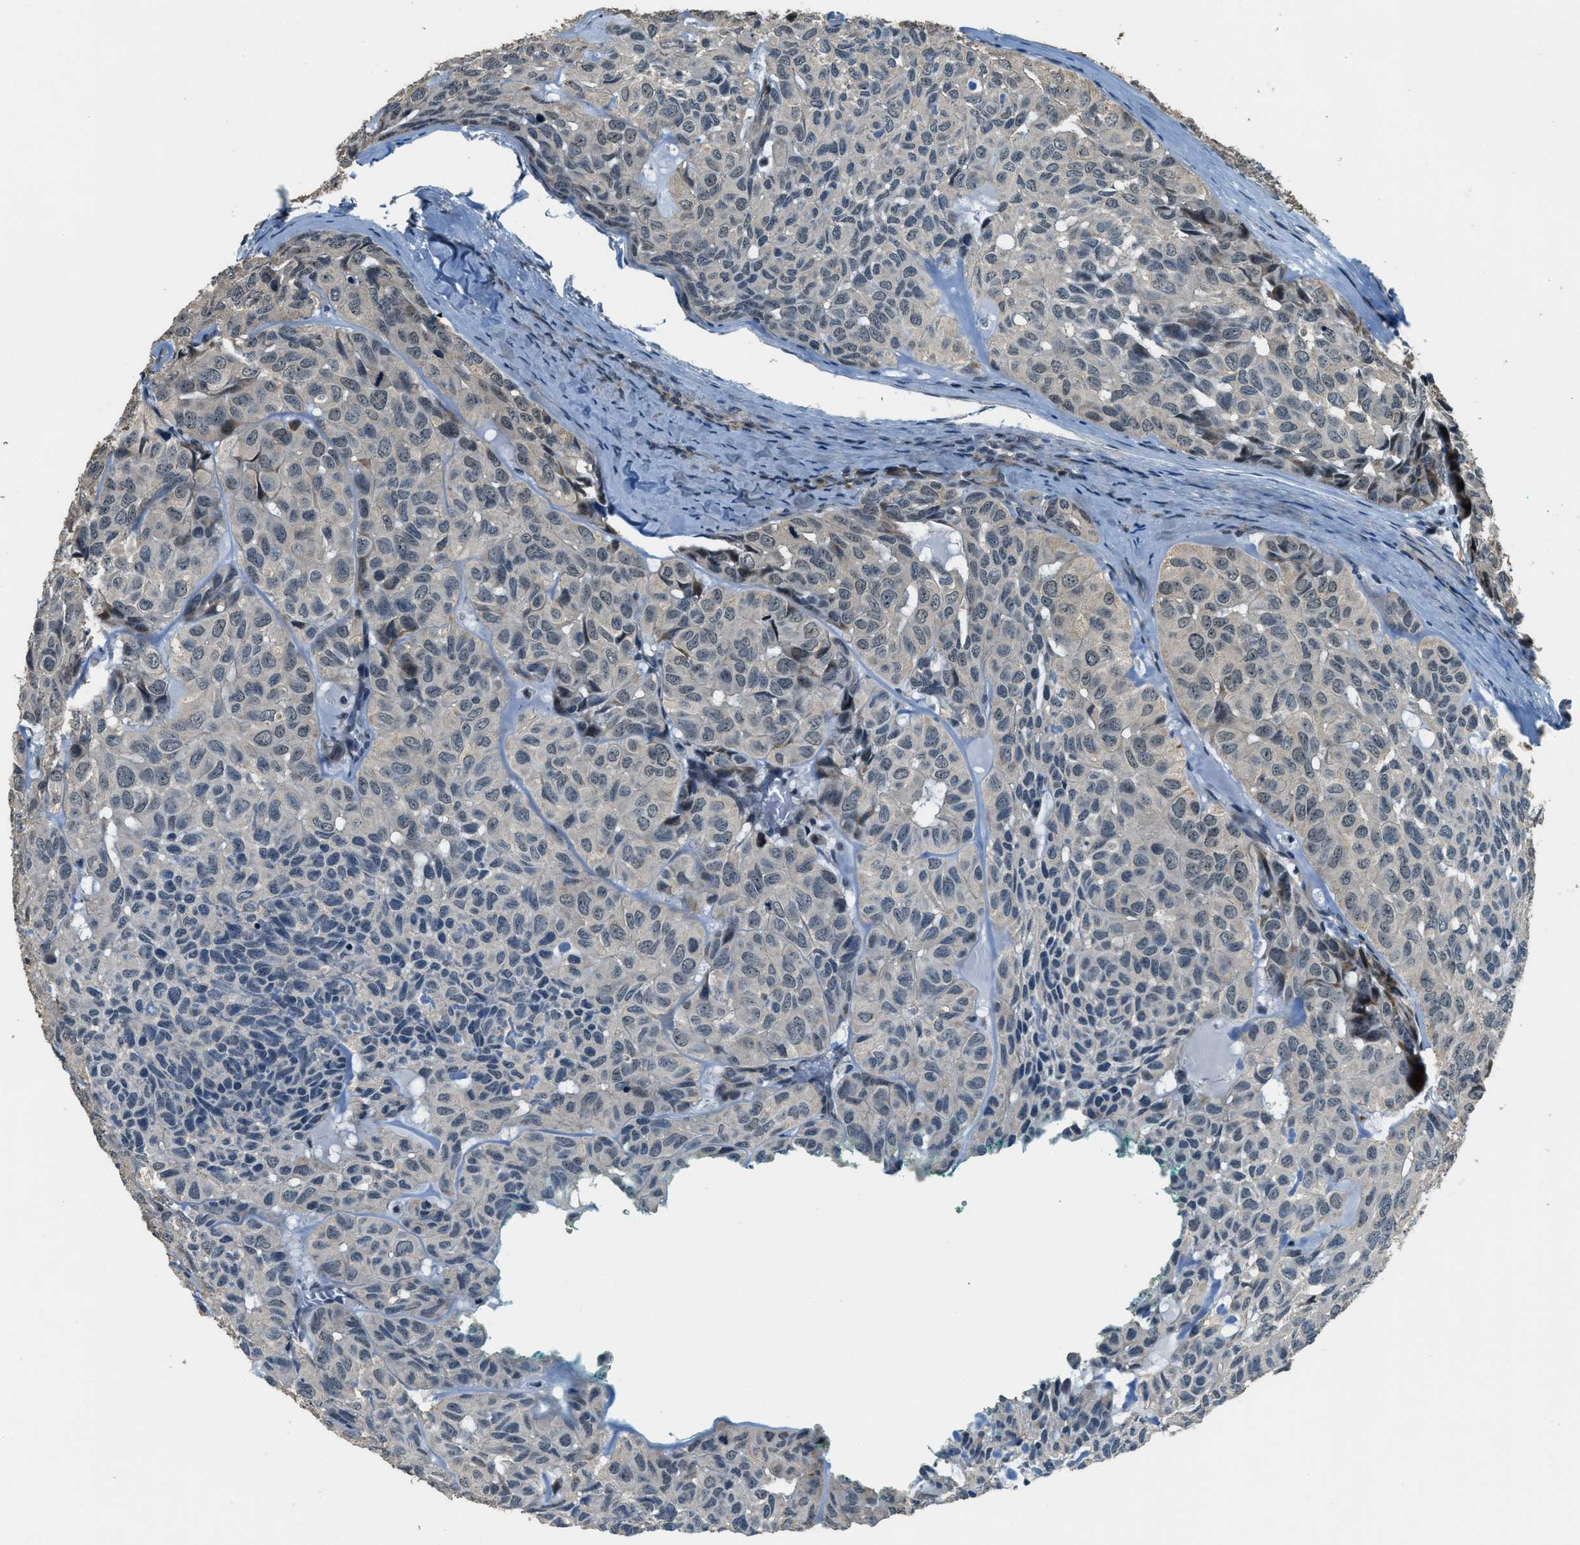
{"staining": {"intensity": "weak", "quantity": "<25%", "location": "nuclear"}, "tissue": "head and neck cancer", "cell_type": "Tumor cells", "image_type": "cancer", "snomed": [{"axis": "morphology", "description": "Adenocarcinoma, NOS"}, {"axis": "topography", "description": "Salivary gland, NOS"}, {"axis": "topography", "description": "Head-Neck"}], "caption": "Tumor cells show no significant positivity in head and neck cancer (adenocarcinoma). Nuclei are stained in blue.", "gene": "MED21", "patient": {"sex": "female", "age": 76}}